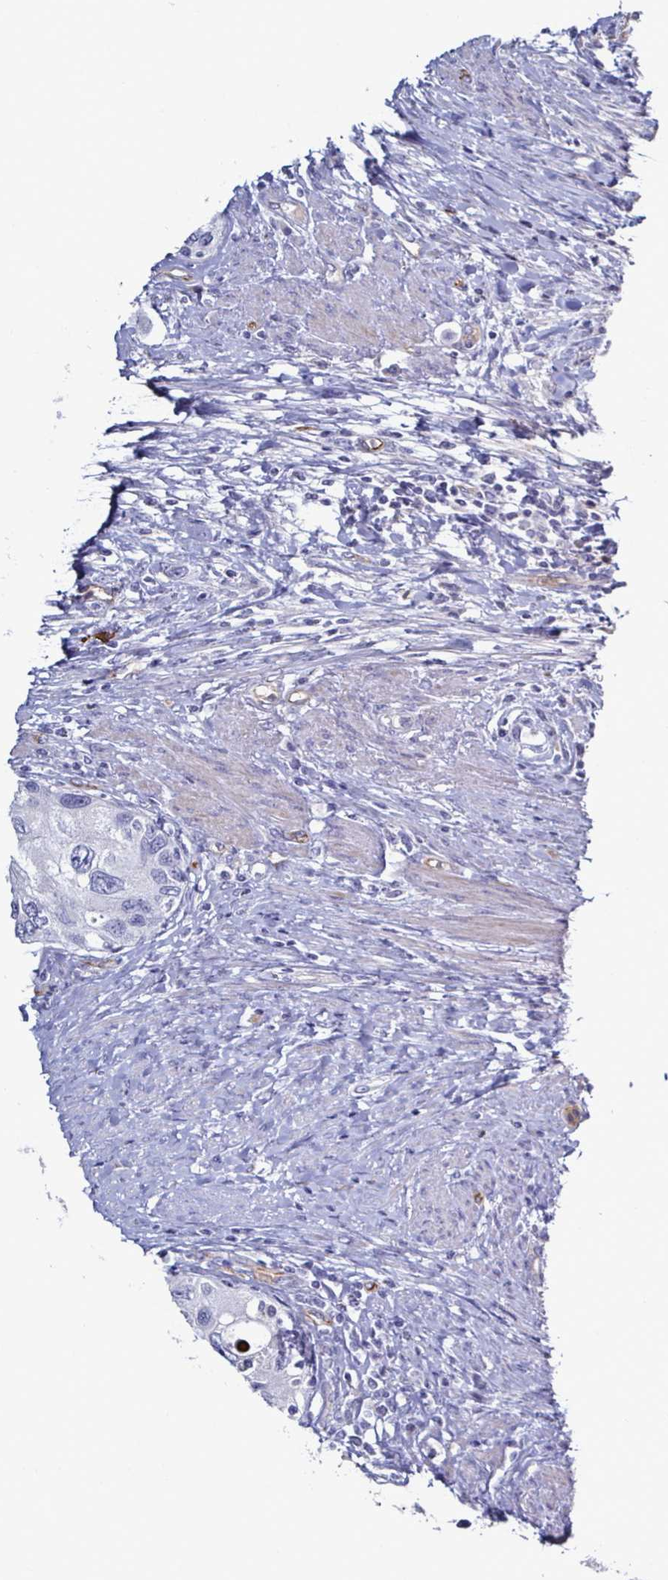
{"staining": {"intensity": "negative", "quantity": "none", "location": "none"}, "tissue": "urothelial cancer", "cell_type": "Tumor cells", "image_type": "cancer", "snomed": [{"axis": "morphology", "description": "Urothelial carcinoma, High grade"}, {"axis": "topography", "description": "Urinary bladder"}], "caption": "Protein analysis of high-grade urothelial carcinoma displays no significant expression in tumor cells.", "gene": "ACSBG2", "patient": {"sex": "female", "age": 56}}